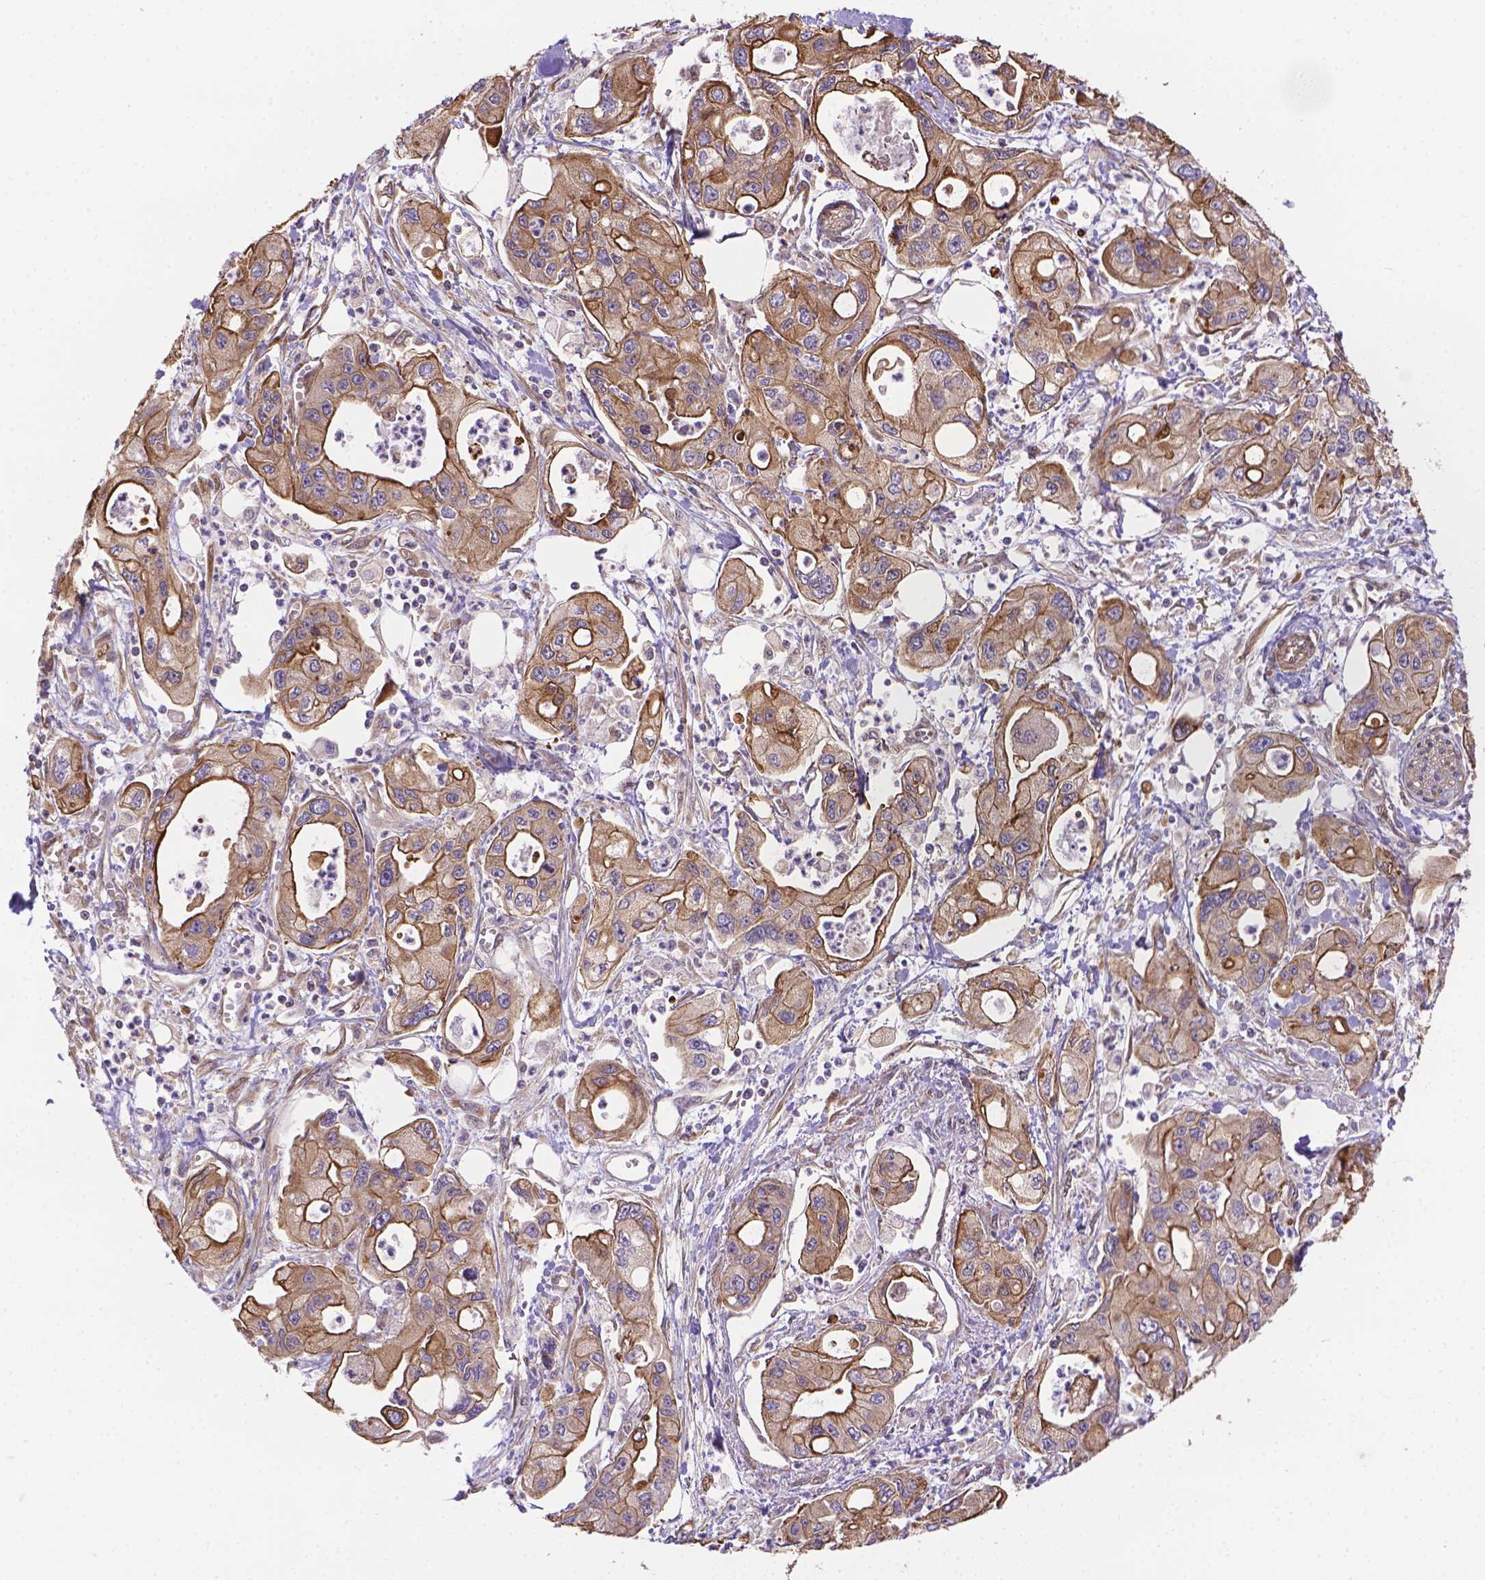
{"staining": {"intensity": "moderate", "quantity": ">75%", "location": "cytoplasmic/membranous"}, "tissue": "pancreatic cancer", "cell_type": "Tumor cells", "image_type": "cancer", "snomed": [{"axis": "morphology", "description": "Adenocarcinoma, NOS"}, {"axis": "topography", "description": "Pancreas"}], "caption": "Immunohistochemistry micrograph of neoplastic tissue: human adenocarcinoma (pancreatic) stained using immunohistochemistry (IHC) shows medium levels of moderate protein expression localized specifically in the cytoplasmic/membranous of tumor cells, appearing as a cytoplasmic/membranous brown color.", "gene": "YAP1", "patient": {"sex": "male", "age": 70}}